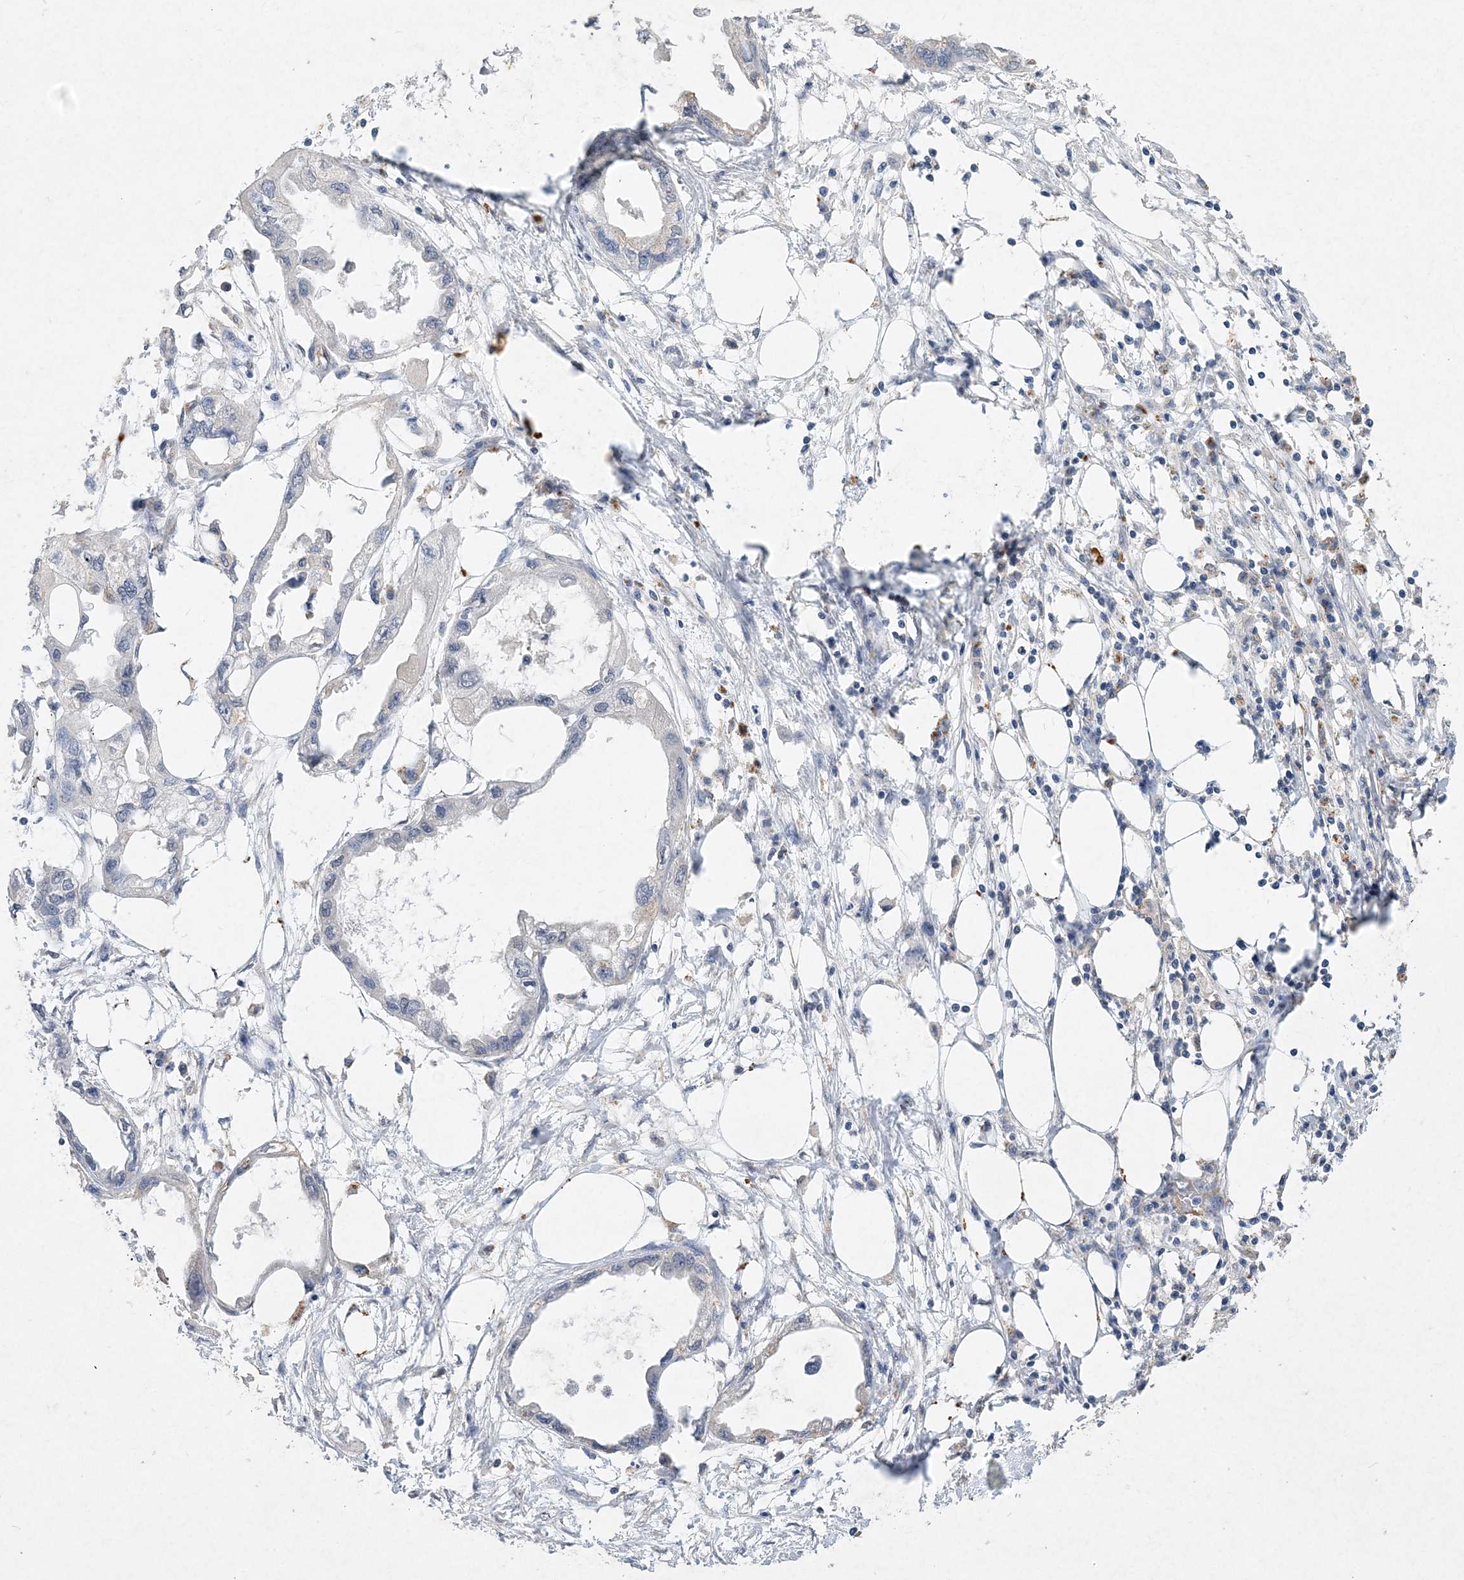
{"staining": {"intensity": "negative", "quantity": "none", "location": "none"}, "tissue": "endometrial cancer", "cell_type": "Tumor cells", "image_type": "cancer", "snomed": [{"axis": "morphology", "description": "Adenocarcinoma, NOS"}, {"axis": "morphology", "description": "Adenocarcinoma, metastatic, NOS"}, {"axis": "topography", "description": "Adipose tissue"}, {"axis": "topography", "description": "Endometrium"}], "caption": "High power microscopy histopathology image of an immunohistochemistry (IHC) histopathology image of endometrial metastatic adenocarcinoma, revealing no significant staining in tumor cells. (DAB (3,3'-diaminobenzidine) immunohistochemistry, high magnification).", "gene": "C11orf58", "patient": {"sex": "female", "age": 67}}